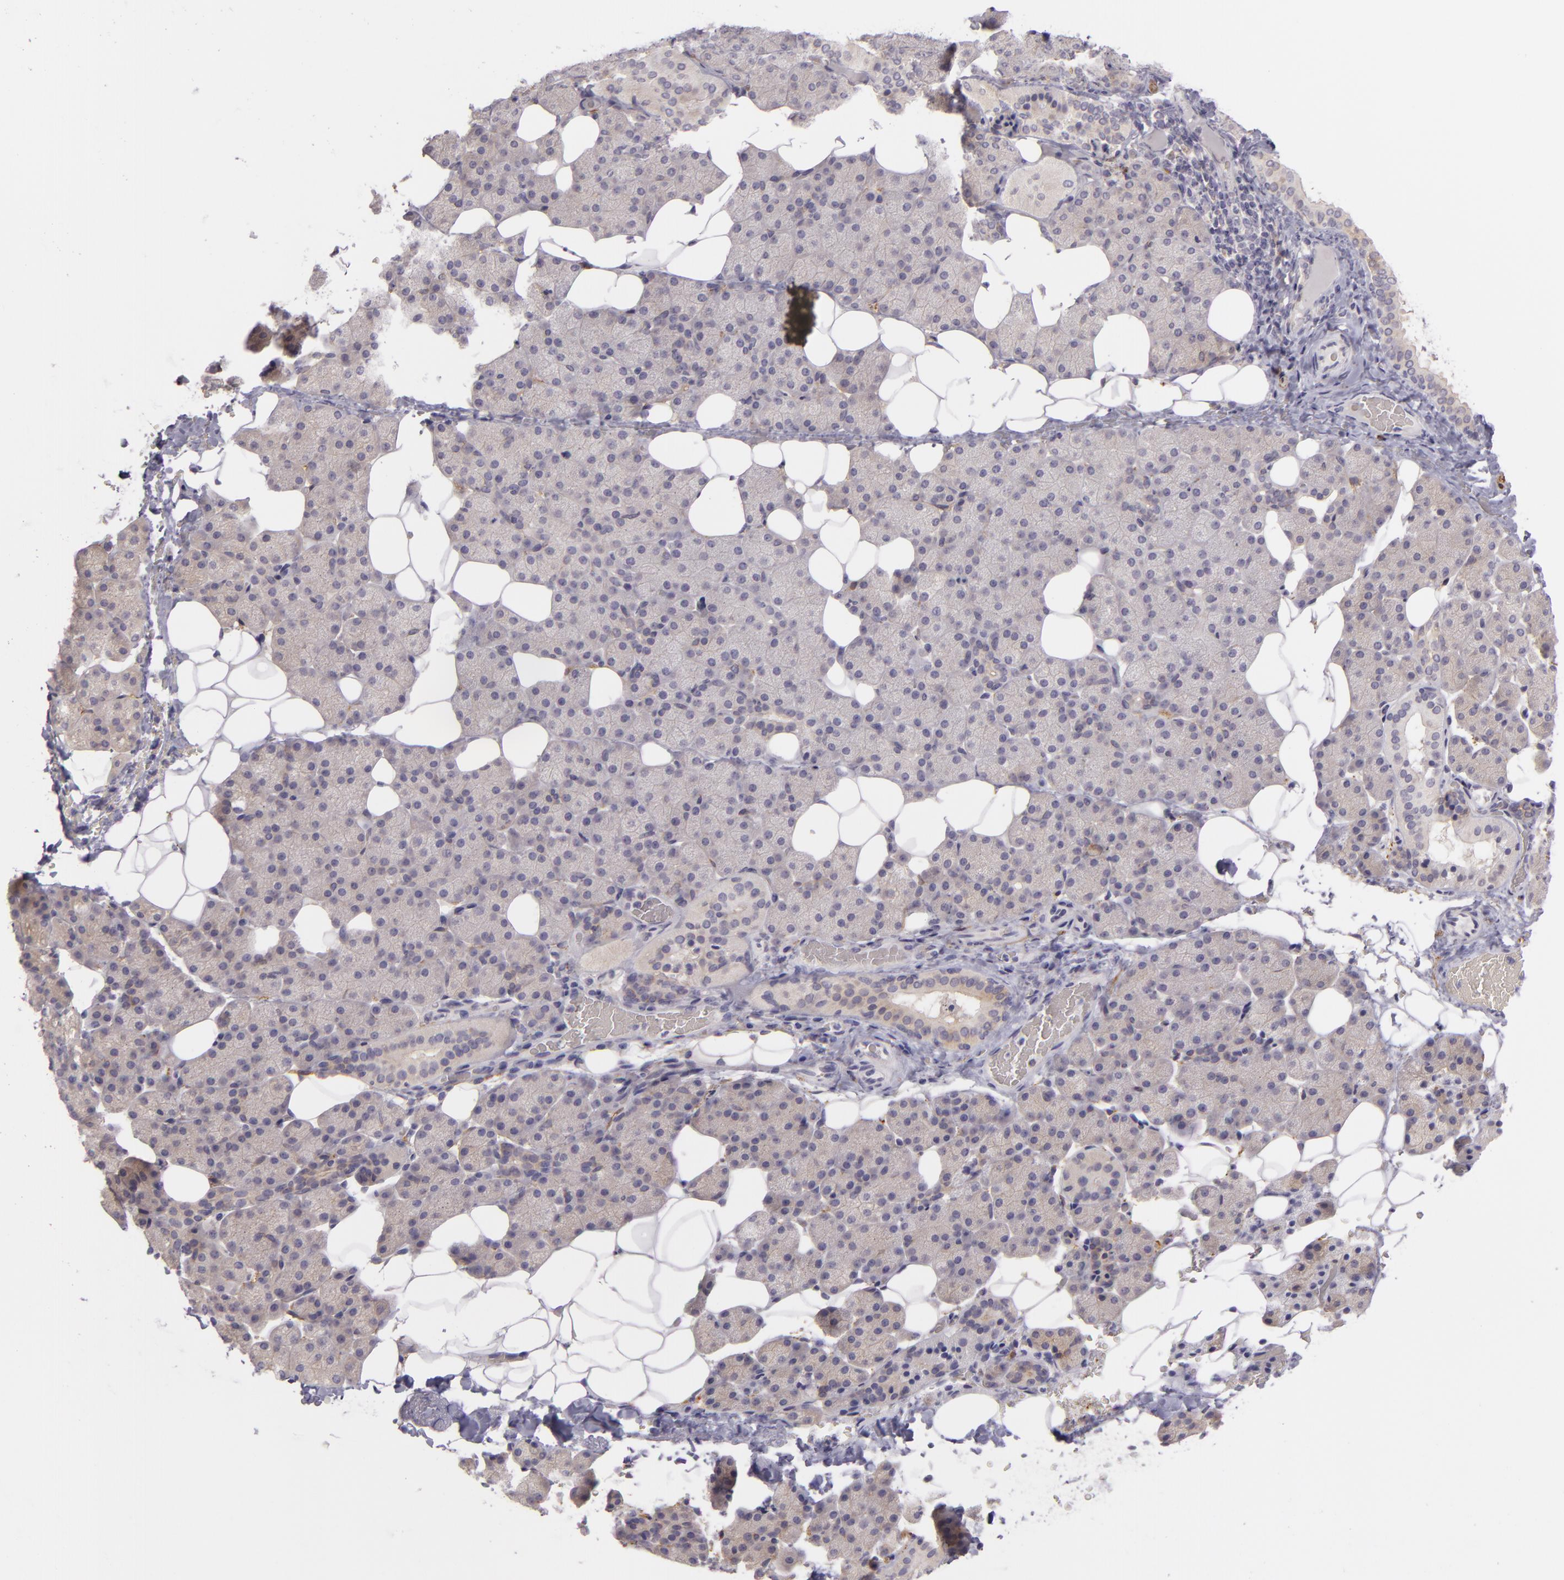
{"staining": {"intensity": "negative", "quantity": "none", "location": "none"}, "tissue": "salivary gland", "cell_type": "Glandular cells", "image_type": "normal", "snomed": [{"axis": "morphology", "description": "Normal tissue, NOS"}, {"axis": "topography", "description": "Lymph node"}, {"axis": "topography", "description": "Salivary gland"}], "caption": "Immunohistochemical staining of normal salivary gland displays no significant positivity in glandular cells. (Stains: DAB IHC with hematoxylin counter stain, Microscopy: brightfield microscopy at high magnification).", "gene": "ZC3H7B", "patient": {"sex": "male", "age": 8}}